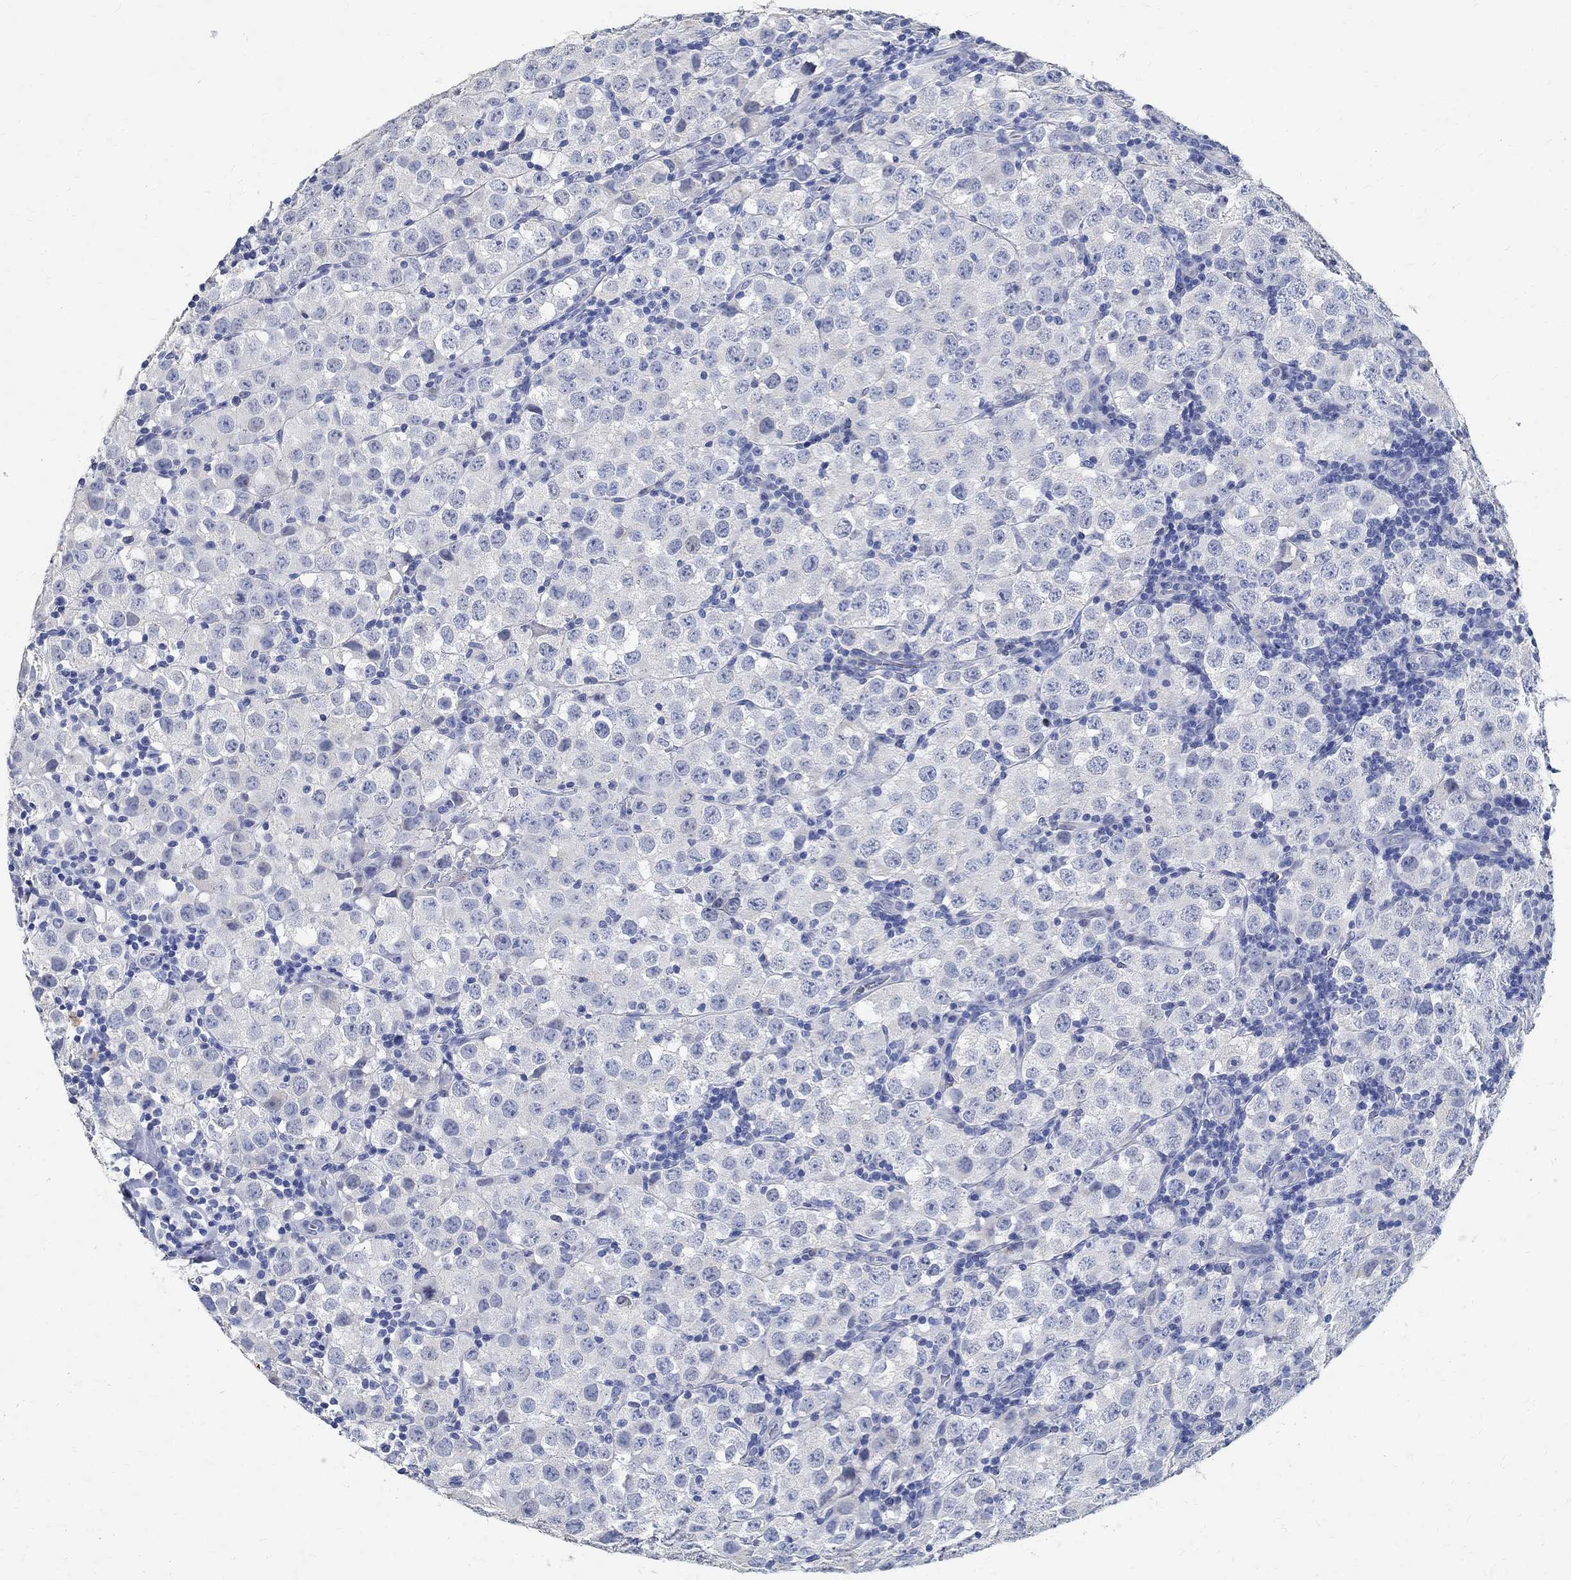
{"staining": {"intensity": "negative", "quantity": "none", "location": "none"}, "tissue": "testis cancer", "cell_type": "Tumor cells", "image_type": "cancer", "snomed": [{"axis": "morphology", "description": "Seminoma, NOS"}, {"axis": "topography", "description": "Testis"}], "caption": "An image of testis cancer (seminoma) stained for a protein shows no brown staining in tumor cells.", "gene": "PRX", "patient": {"sex": "male", "age": 34}}